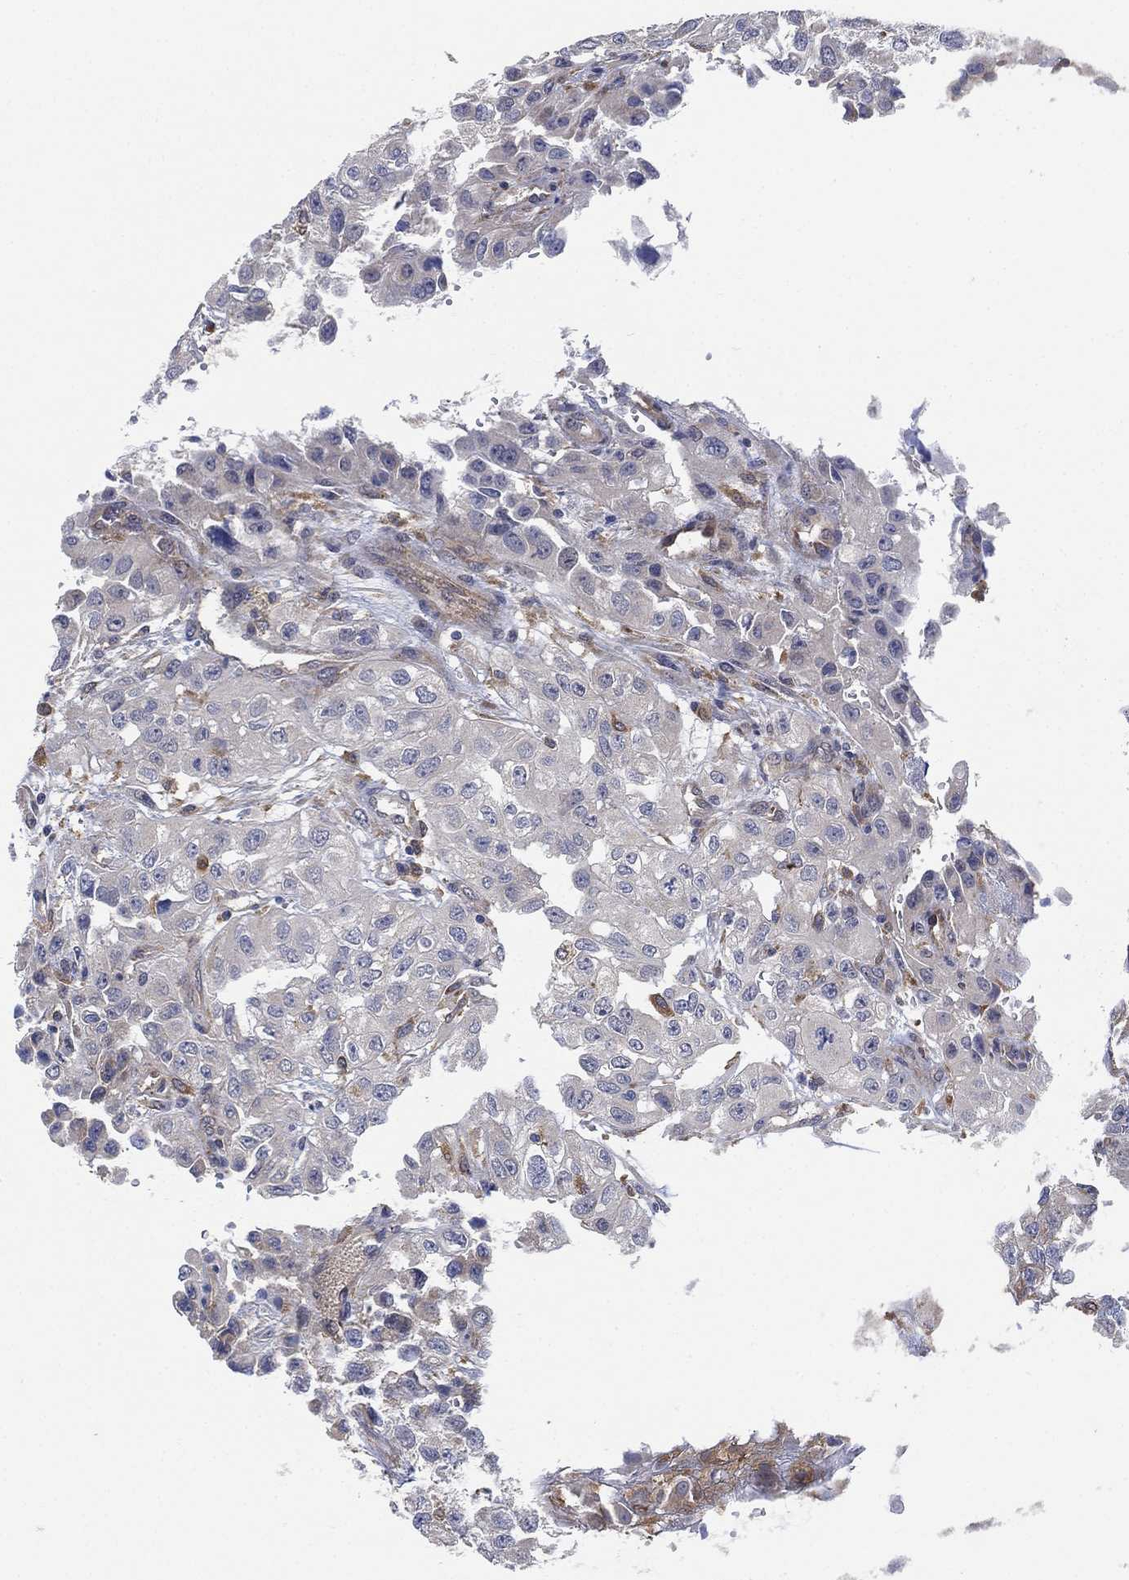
{"staining": {"intensity": "negative", "quantity": "none", "location": "none"}, "tissue": "renal cancer", "cell_type": "Tumor cells", "image_type": "cancer", "snomed": [{"axis": "morphology", "description": "Adenocarcinoma, NOS"}, {"axis": "topography", "description": "Kidney"}], "caption": "Immunohistochemical staining of human adenocarcinoma (renal) reveals no significant positivity in tumor cells.", "gene": "FES", "patient": {"sex": "male", "age": 64}}